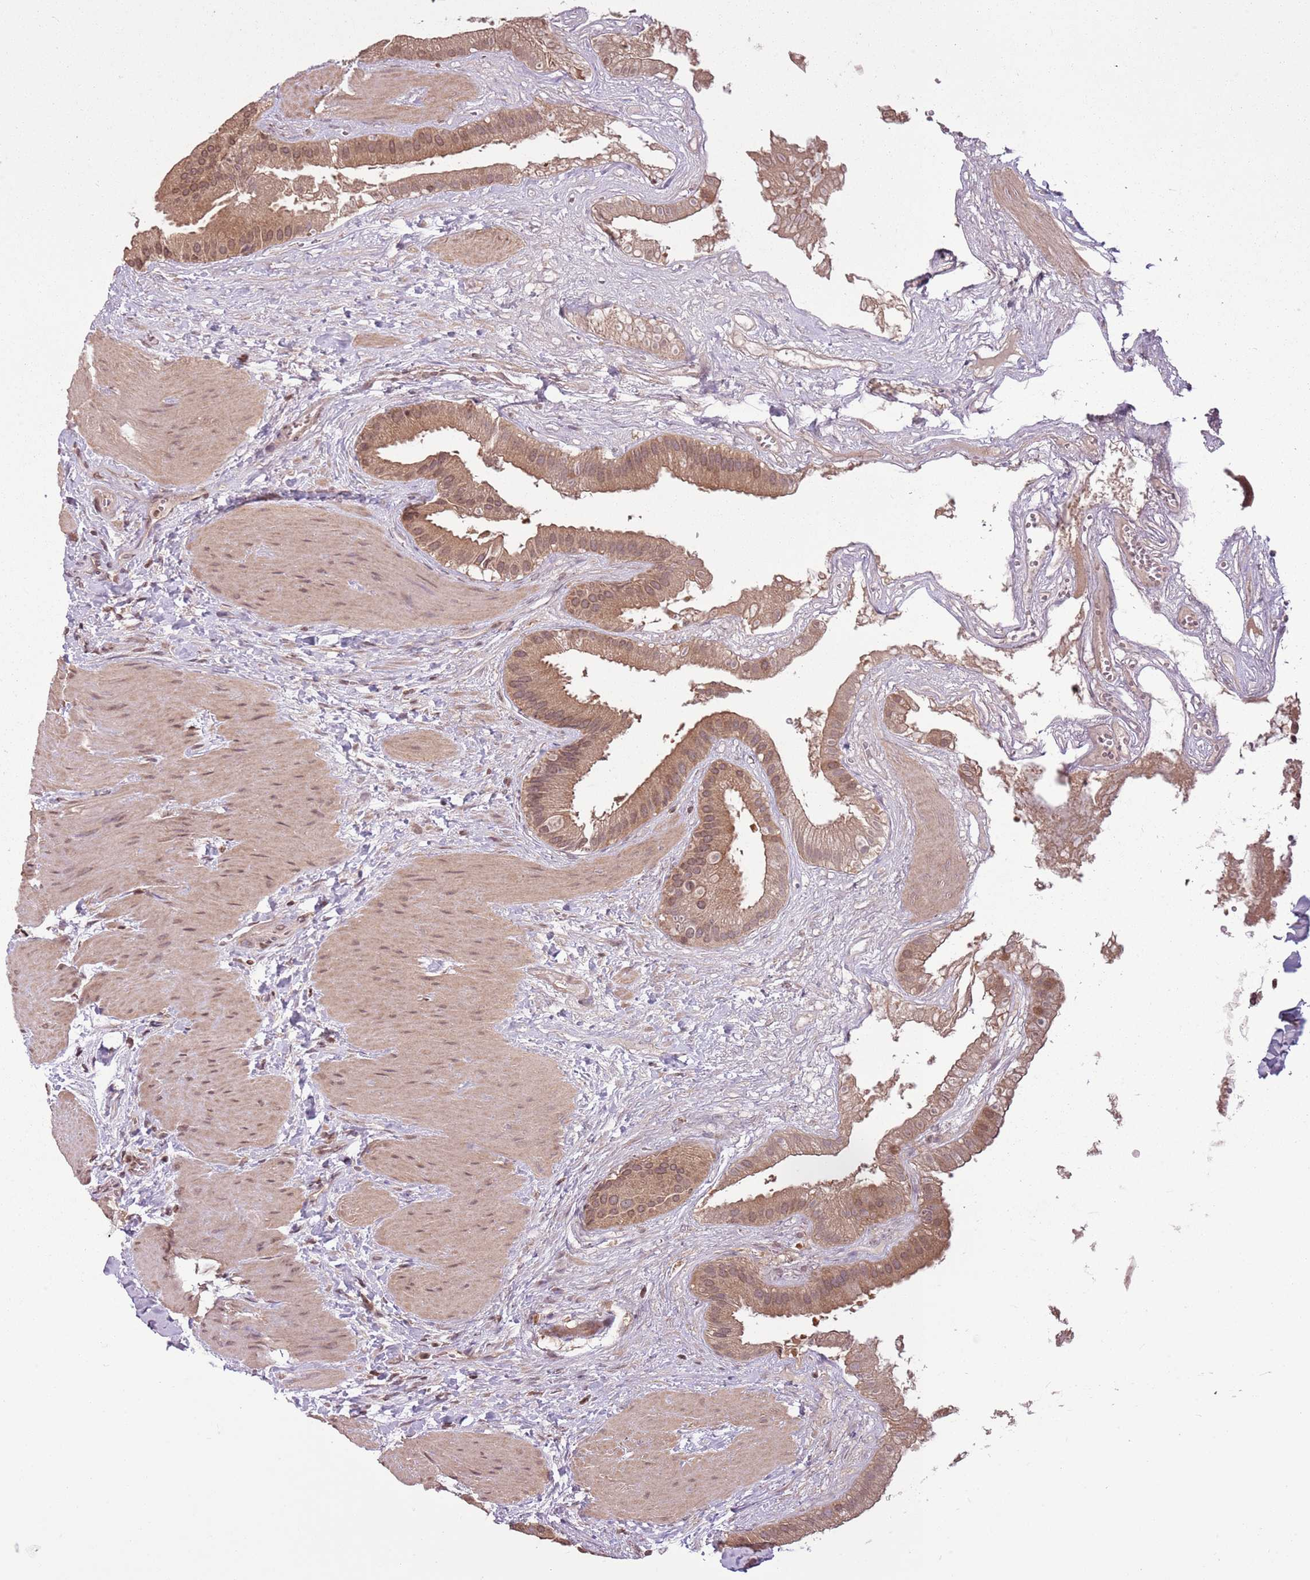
{"staining": {"intensity": "moderate", "quantity": ">75%", "location": "cytoplasmic/membranous"}, "tissue": "gallbladder", "cell_type": "Glandular cells", "image_type": "normal", "snomed": [{"axis": "morphology", "description": "Normal tissue, NOS"}, {"axis": "topography", "description": "Gallbladder"}], "caption": "Moderate cytoplasmic/membranous staining for a protein is identified in approximately >75% of glandular cells of normal gallbladder using IHC.", "gene": "CAPN9", "patient": {"sex": "male", "age": 55}}